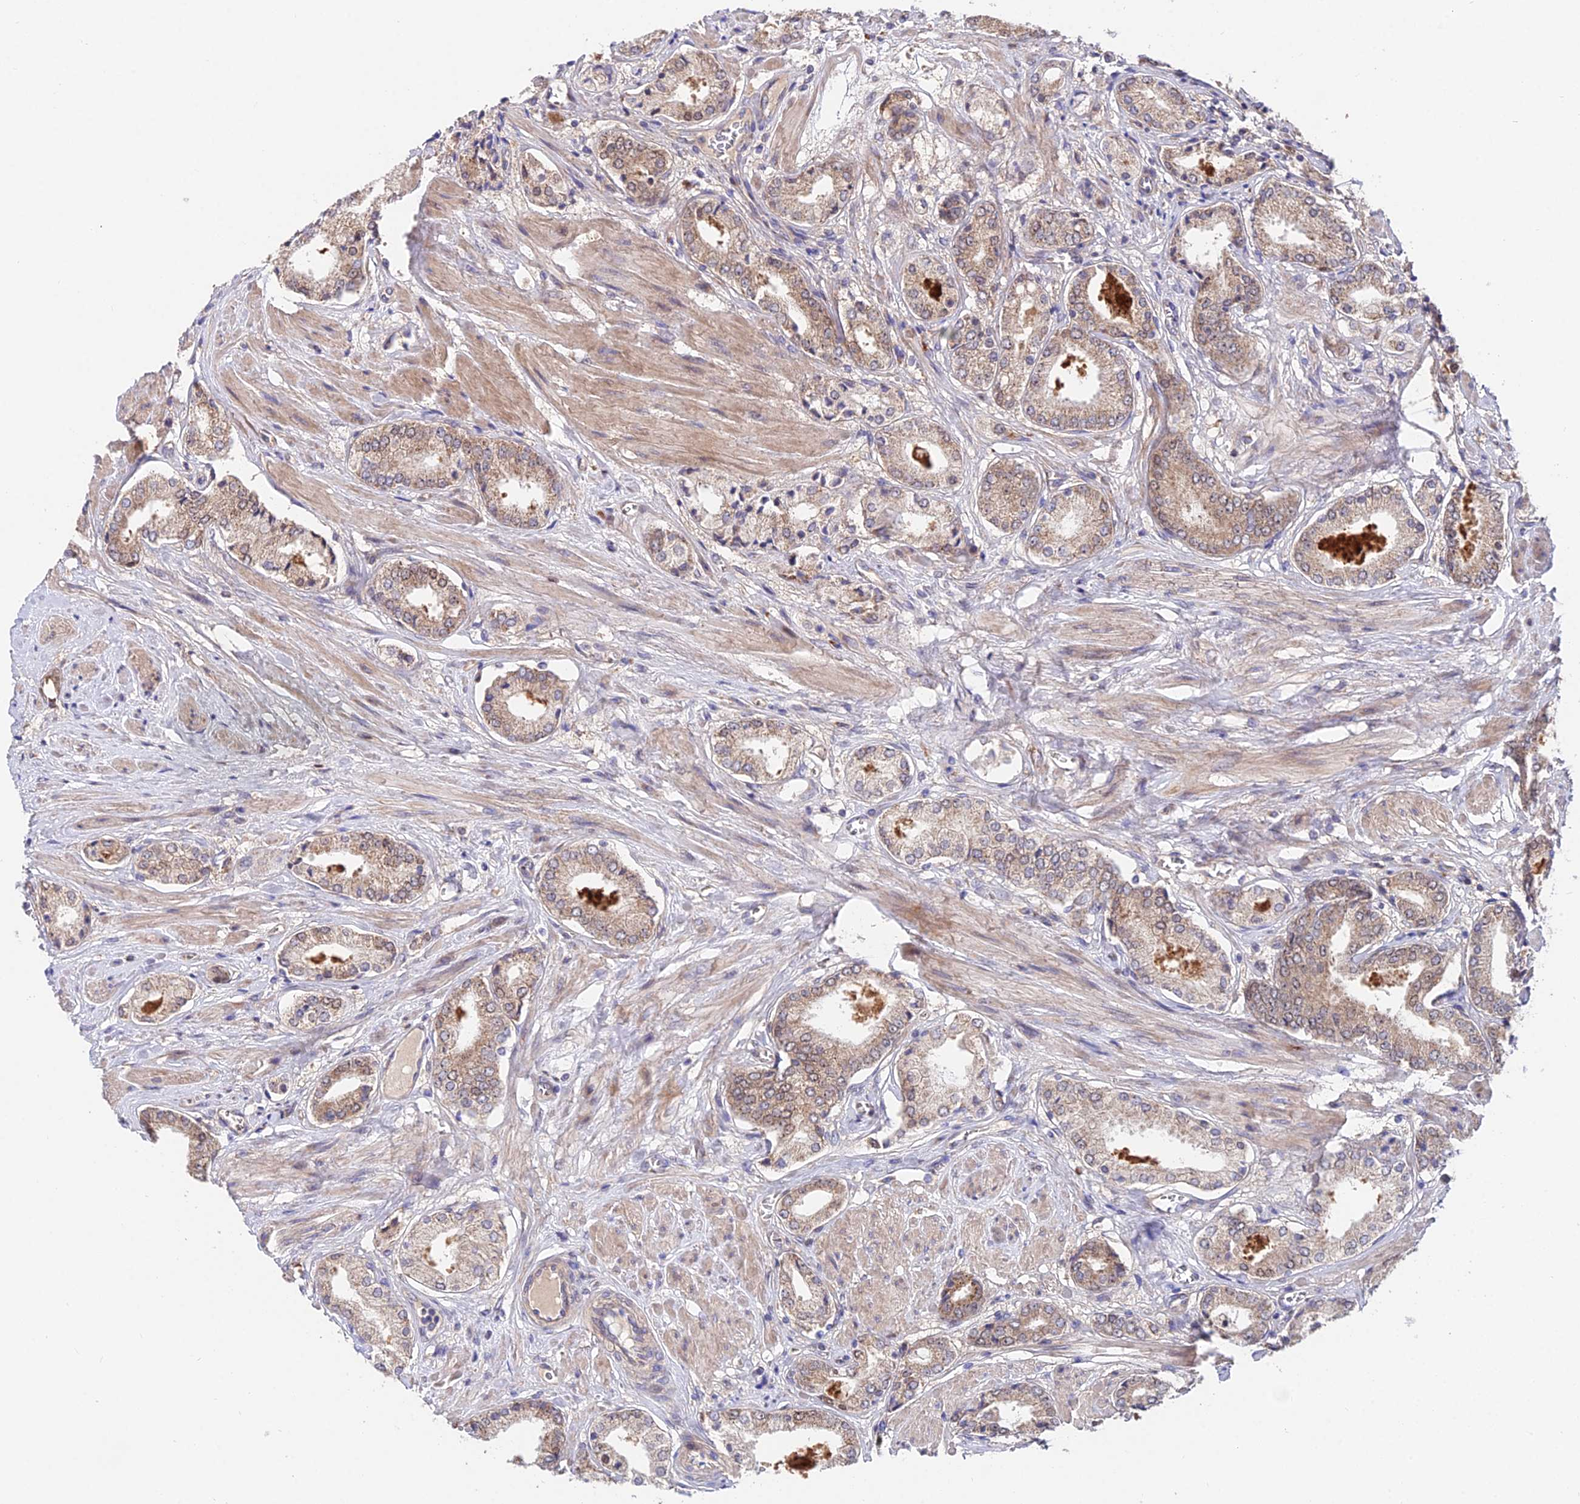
{"staining": {"intensity": "moderate", "quantity": "25%-75%", "location": "cytoplasmic/membranous"}, "tissue": "prostate cancer", "cell_type": "Tumor cells", "image_type": "cancer", "snomed": [{"axis": "morphology", "description": "Adenocarcinoma, High grade"}, {"axis": "topography", "description": "Prostate and seminal vesicle, NOS"}], "caption": "Tumor cells exhibit moderate cytoplasmic/membranous staining in approximately 25%-75% of cells in prostate cancer (adenocarcinoma (high-grade)).", "gene": "CDC37L1", "patient": {"sex": "male", "age": 64}}